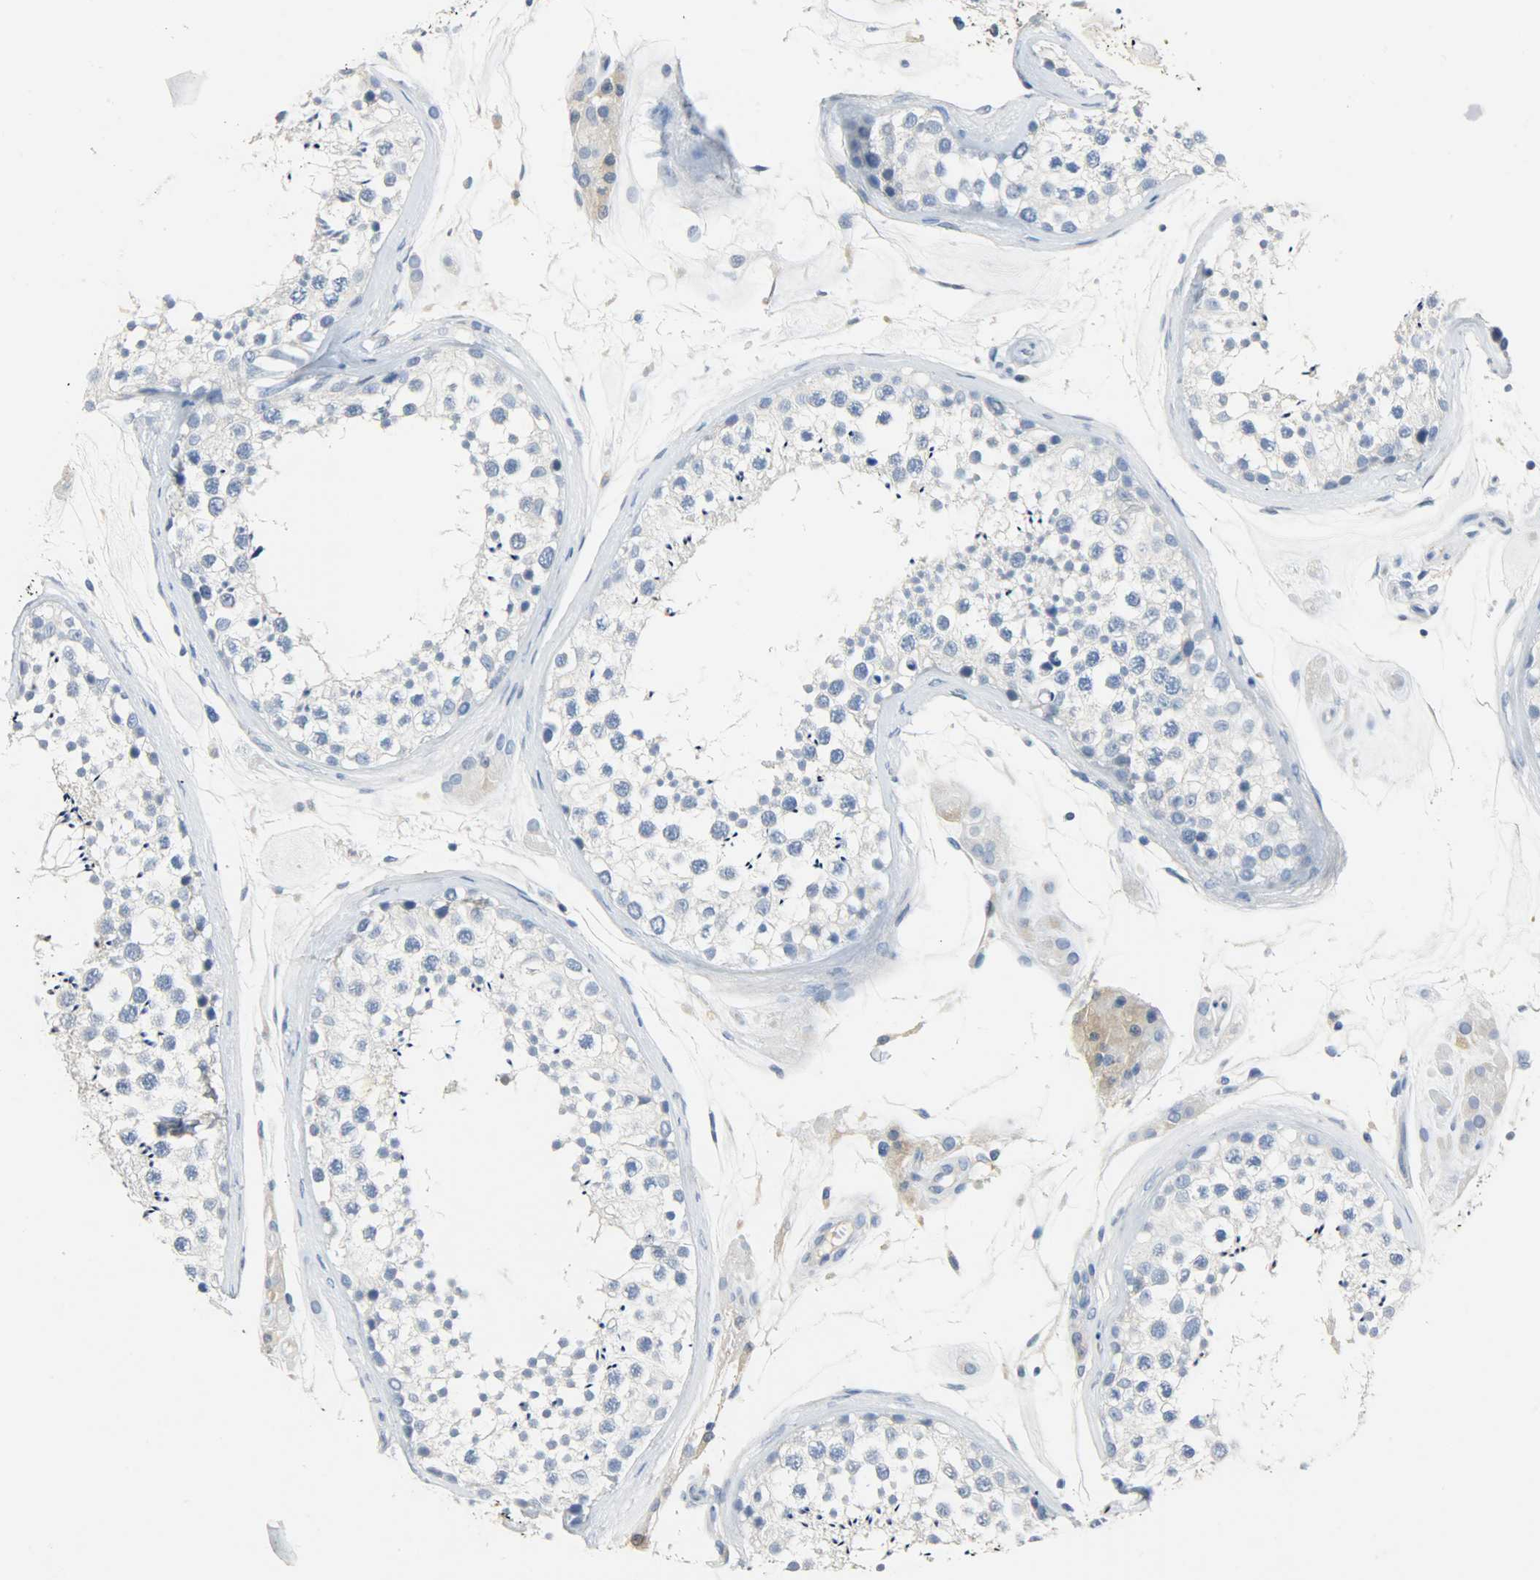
{"staining": {"intensity": "weak", "quantity": "<25%", "location": "cytoplasmic/membranous"}, "tissue": "testis", "cell_type": "Leydig cells", "image_type": "normal", "snomed": [{"axis": "morphology", "description": "Normal tissue, NOS"}, {"axis": "topography", "description": "Testis"}], "caption": "DAB (3,3'-diaminobenzidine) immunohistochemical staining of unremarkable testis shows no significant expression in leydig cells. (DAB (3,3'-diaminobenzidine) IHC, high magnification).", "gene": "CRP", "patient": {"sex": "male", "age": 46}}